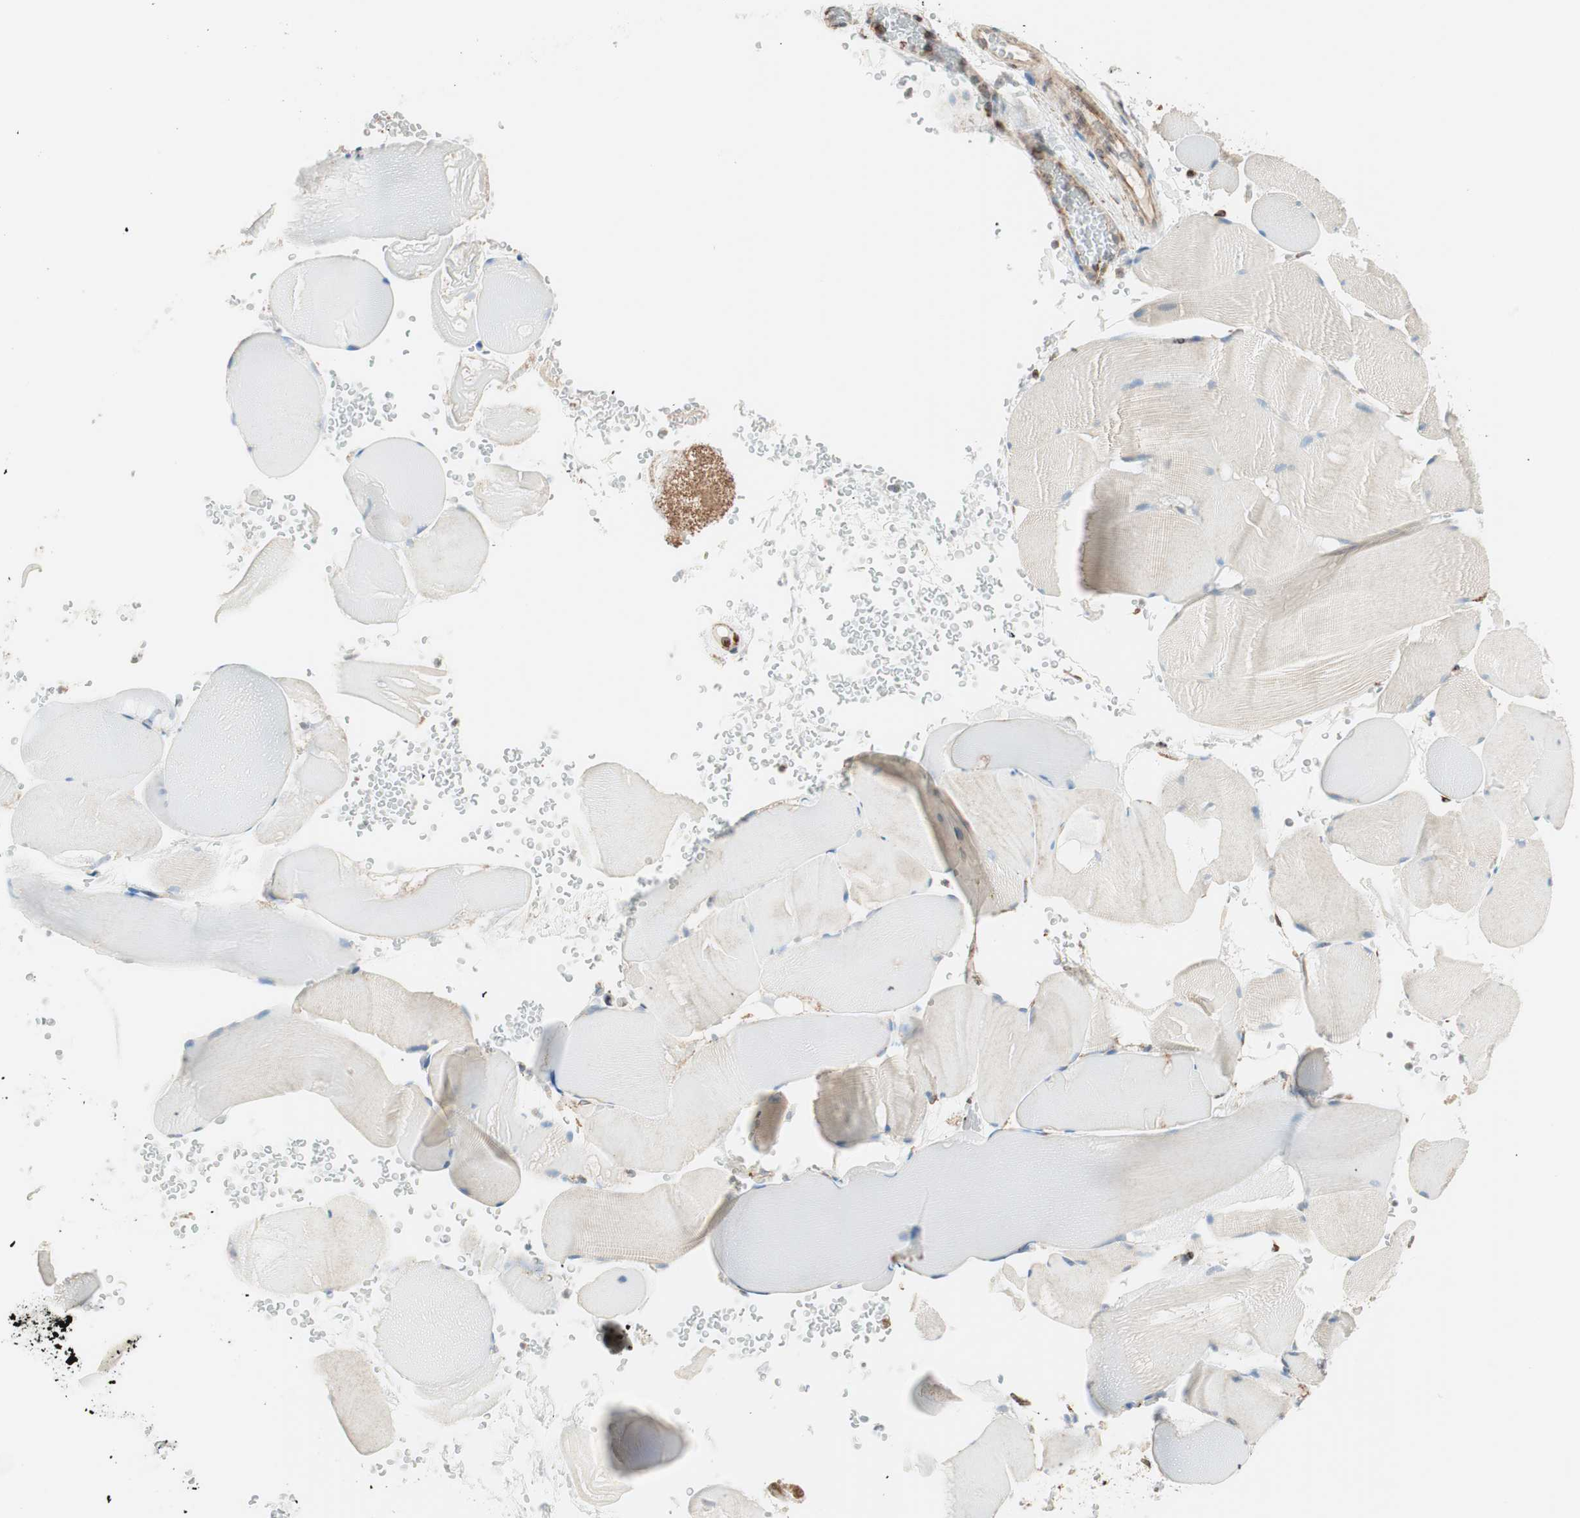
{"staining": {"intensity": "negative", "quantity": "none", "location": "none"}, "tissue": "skeletal muscle", "cell_type": "Myocytes", "image_type": "normal", "snomed": [{"axis": "morphology", "description": "Normal tissue, NOS"}, {"axis": "topography", "description": "Skeletal muscle"}], "caption": "The photomicrograph displays no significant expression in myocytes of skeletal muscle. (DAB (3,3'-diaminobenzidine) immunohistochemistry, high magnification).", "gene": "PRKCSH", "patient": {"sex": "male", "age": 62}}